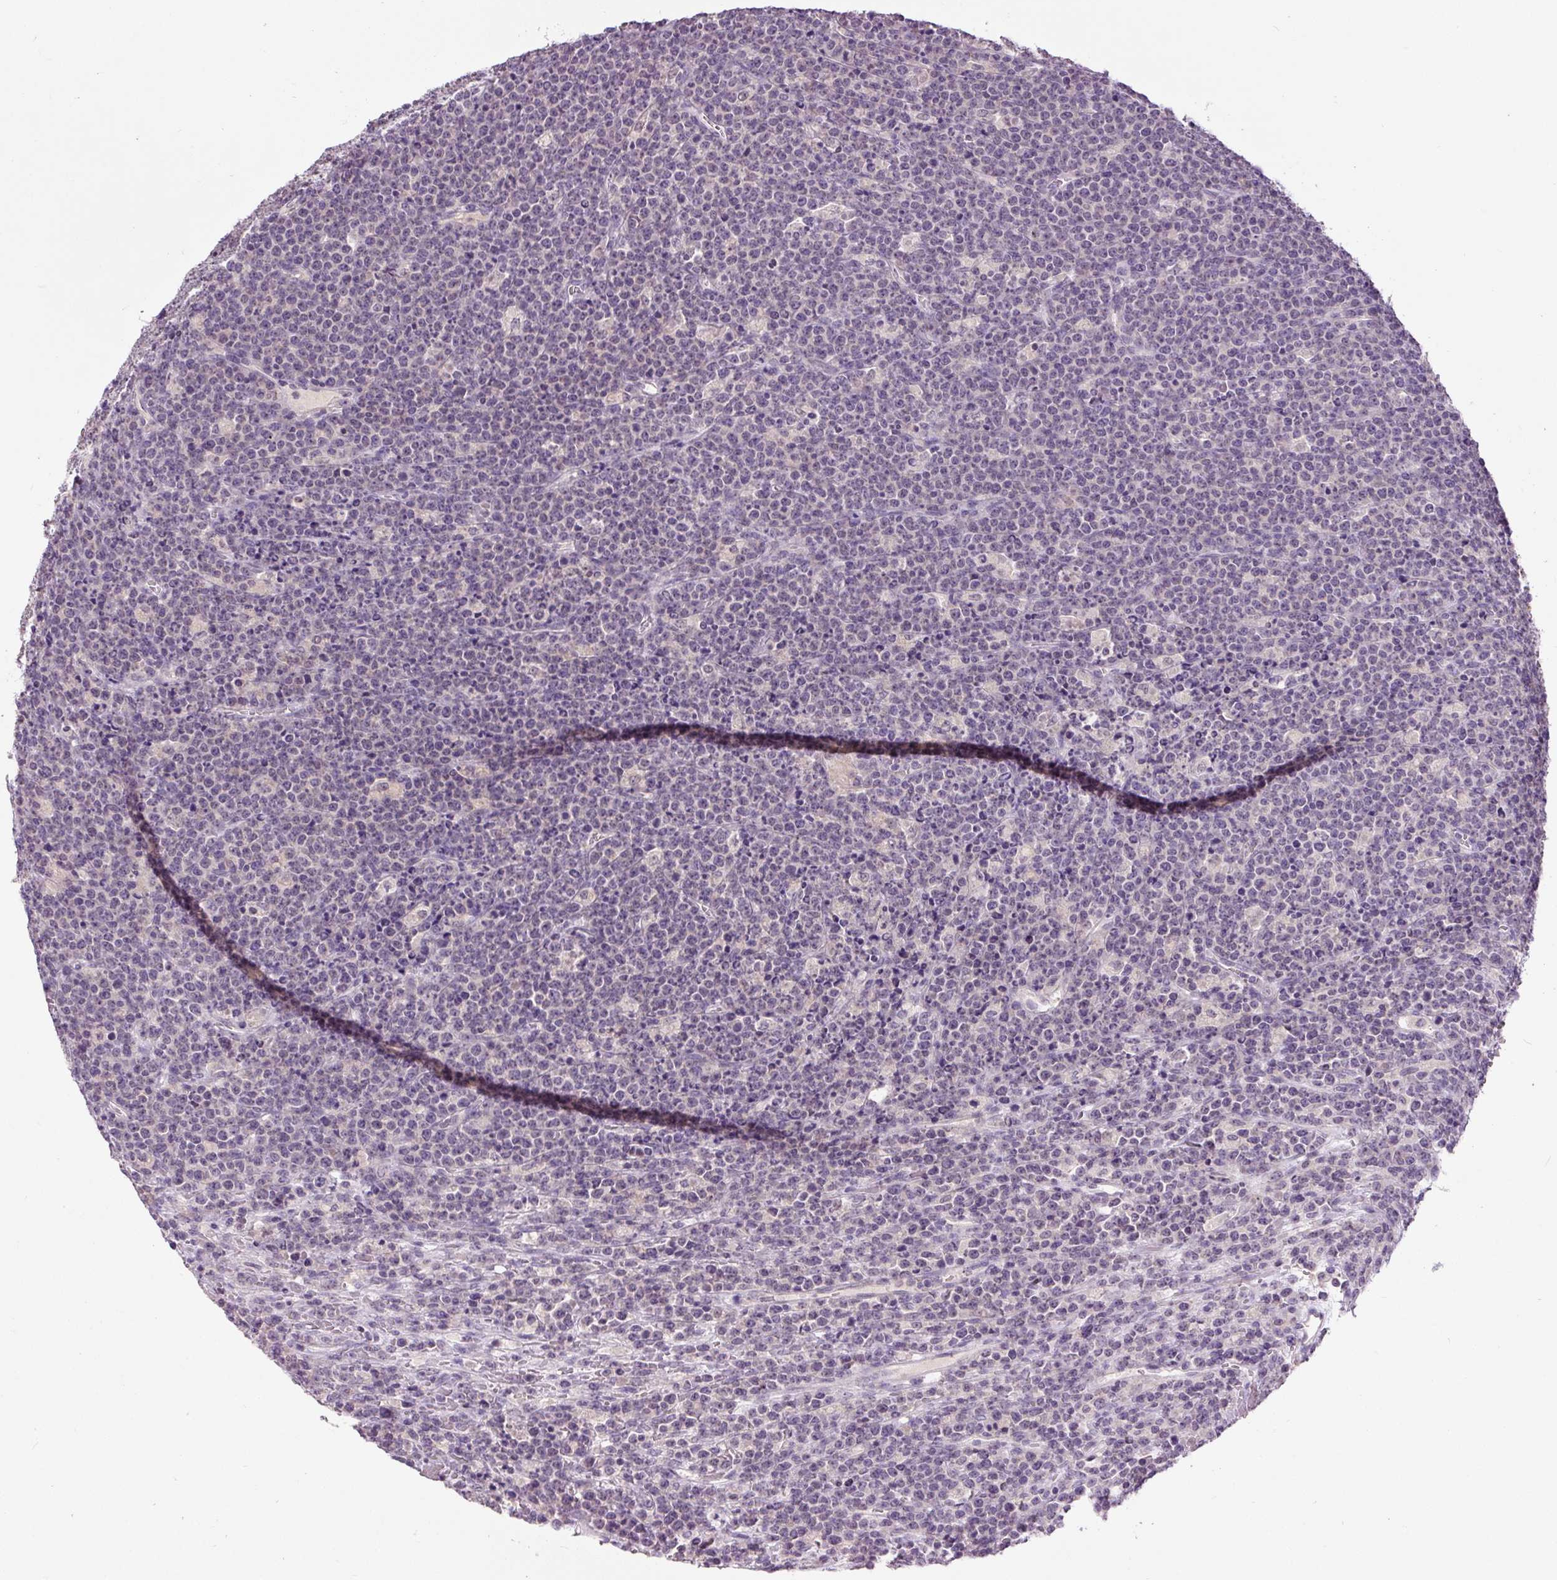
{"staining": {"intensity": "negative", "quantity": "none", "location": "none"}, "tissue": "lymphoma", "cell_type": "Tumor cells", "image_type": "cancer", "snomed": [{"axis": "morphology", "description": "Malignant lymphoma, non-Hodgkin's type, High grade"}, {"axis": "topography", "description": "Ovary"}], "caption": "Tumor cells show no significant expression in lymphoma. (DAB (3,3'-diaminobenzidine) IHC visualized using brightfield microscopy, high magnification).", "gene": "FABP7", "patient": {"sex": "female", "age": 56}}